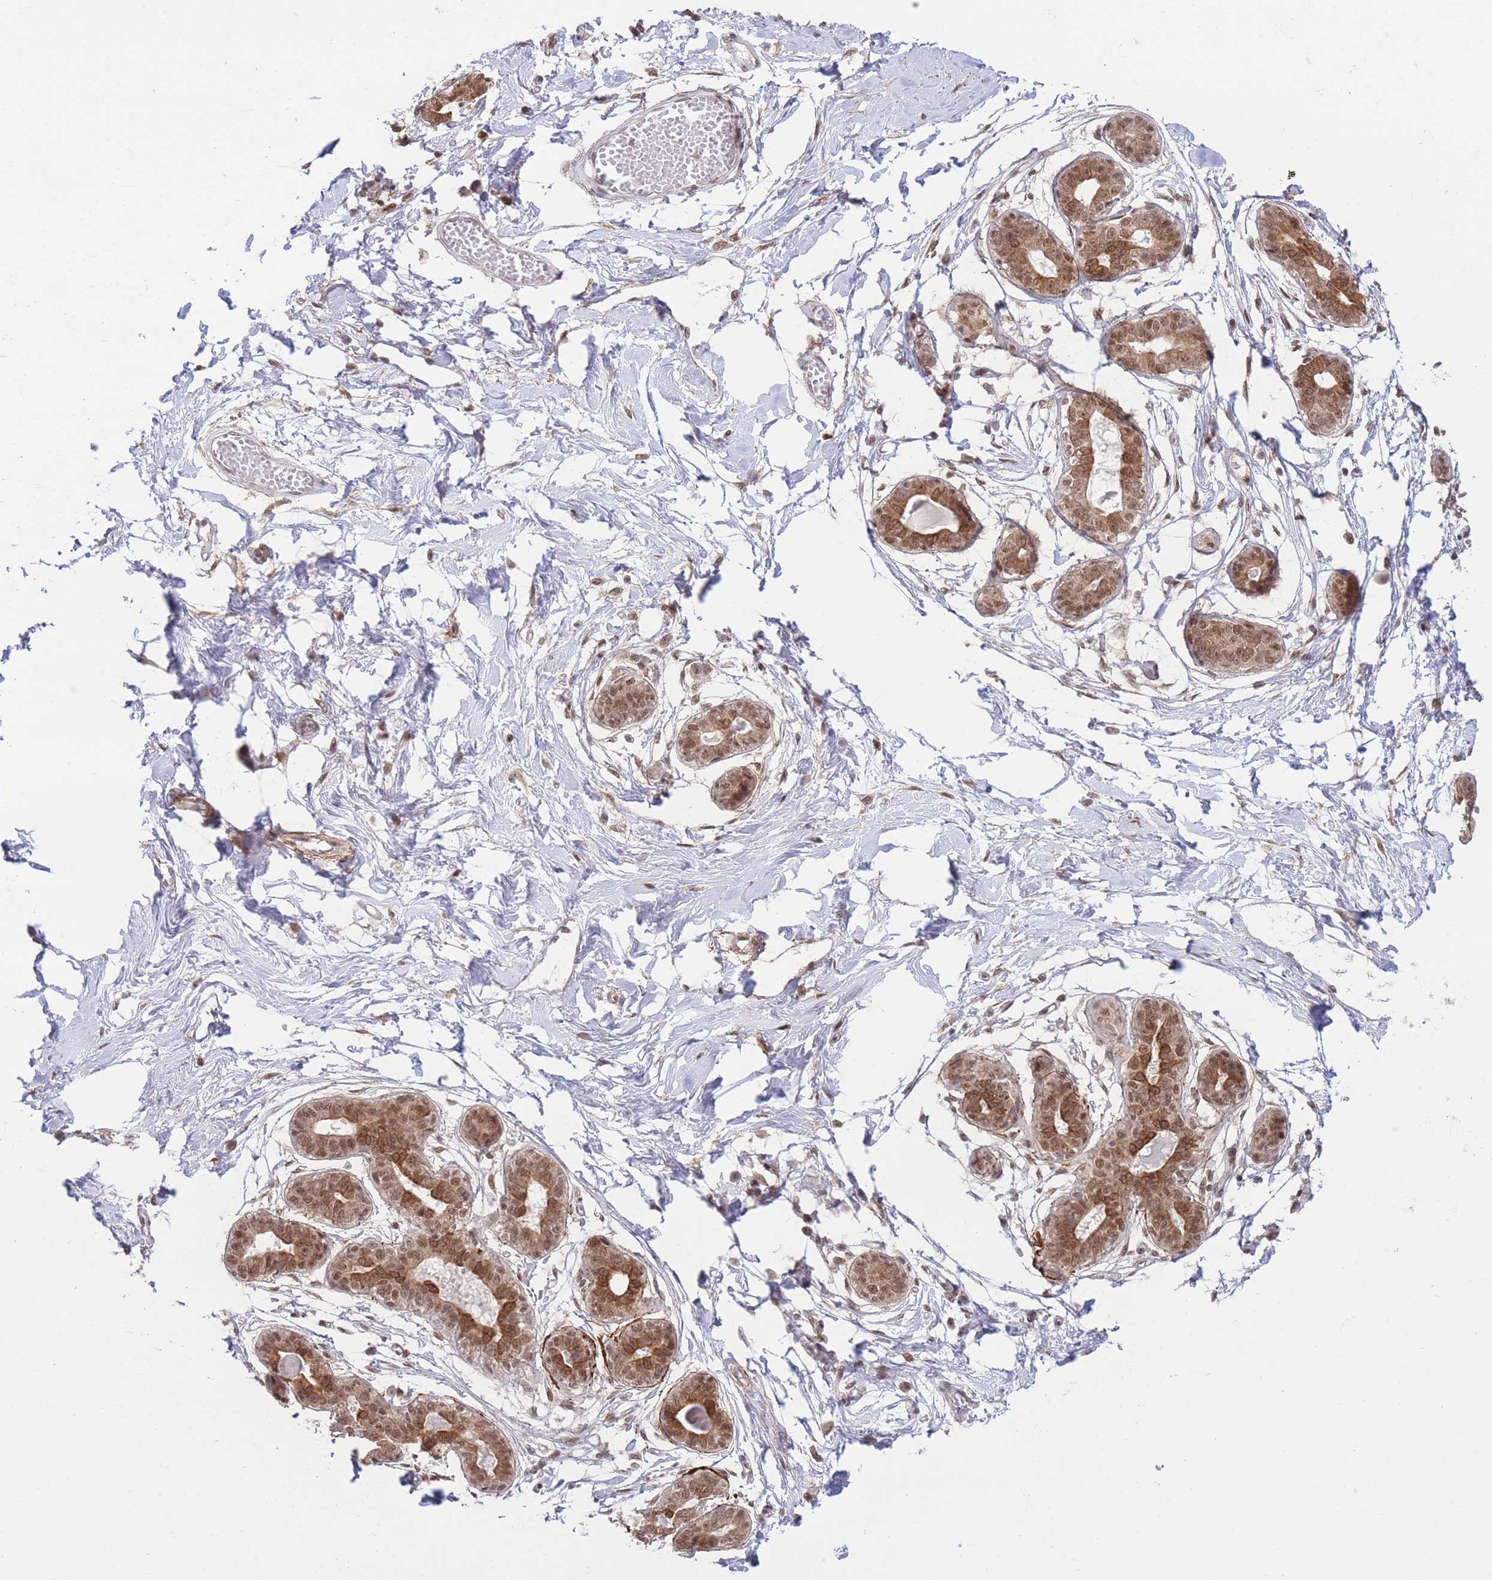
{"staining": {"intensity": "moderate", "quantity": ">75%", "location": "nuclear"}, "tissue": "breast", "cell_type": "Adipocytes", "image_type": "normal", "snomed": [{"axis": "morphology", "description": "Normal tissue, NOS"}, {"axis": "topography", "description": "Breast"}], "caption": "IHC histopathology image of benign breast stained for a protein (brown), which exhibits medium levels of moderate nuclear positivity in approximately >75% of adipocytes.", "gene": "CARD8", "patient": {"sex": "female", "age": 45}}